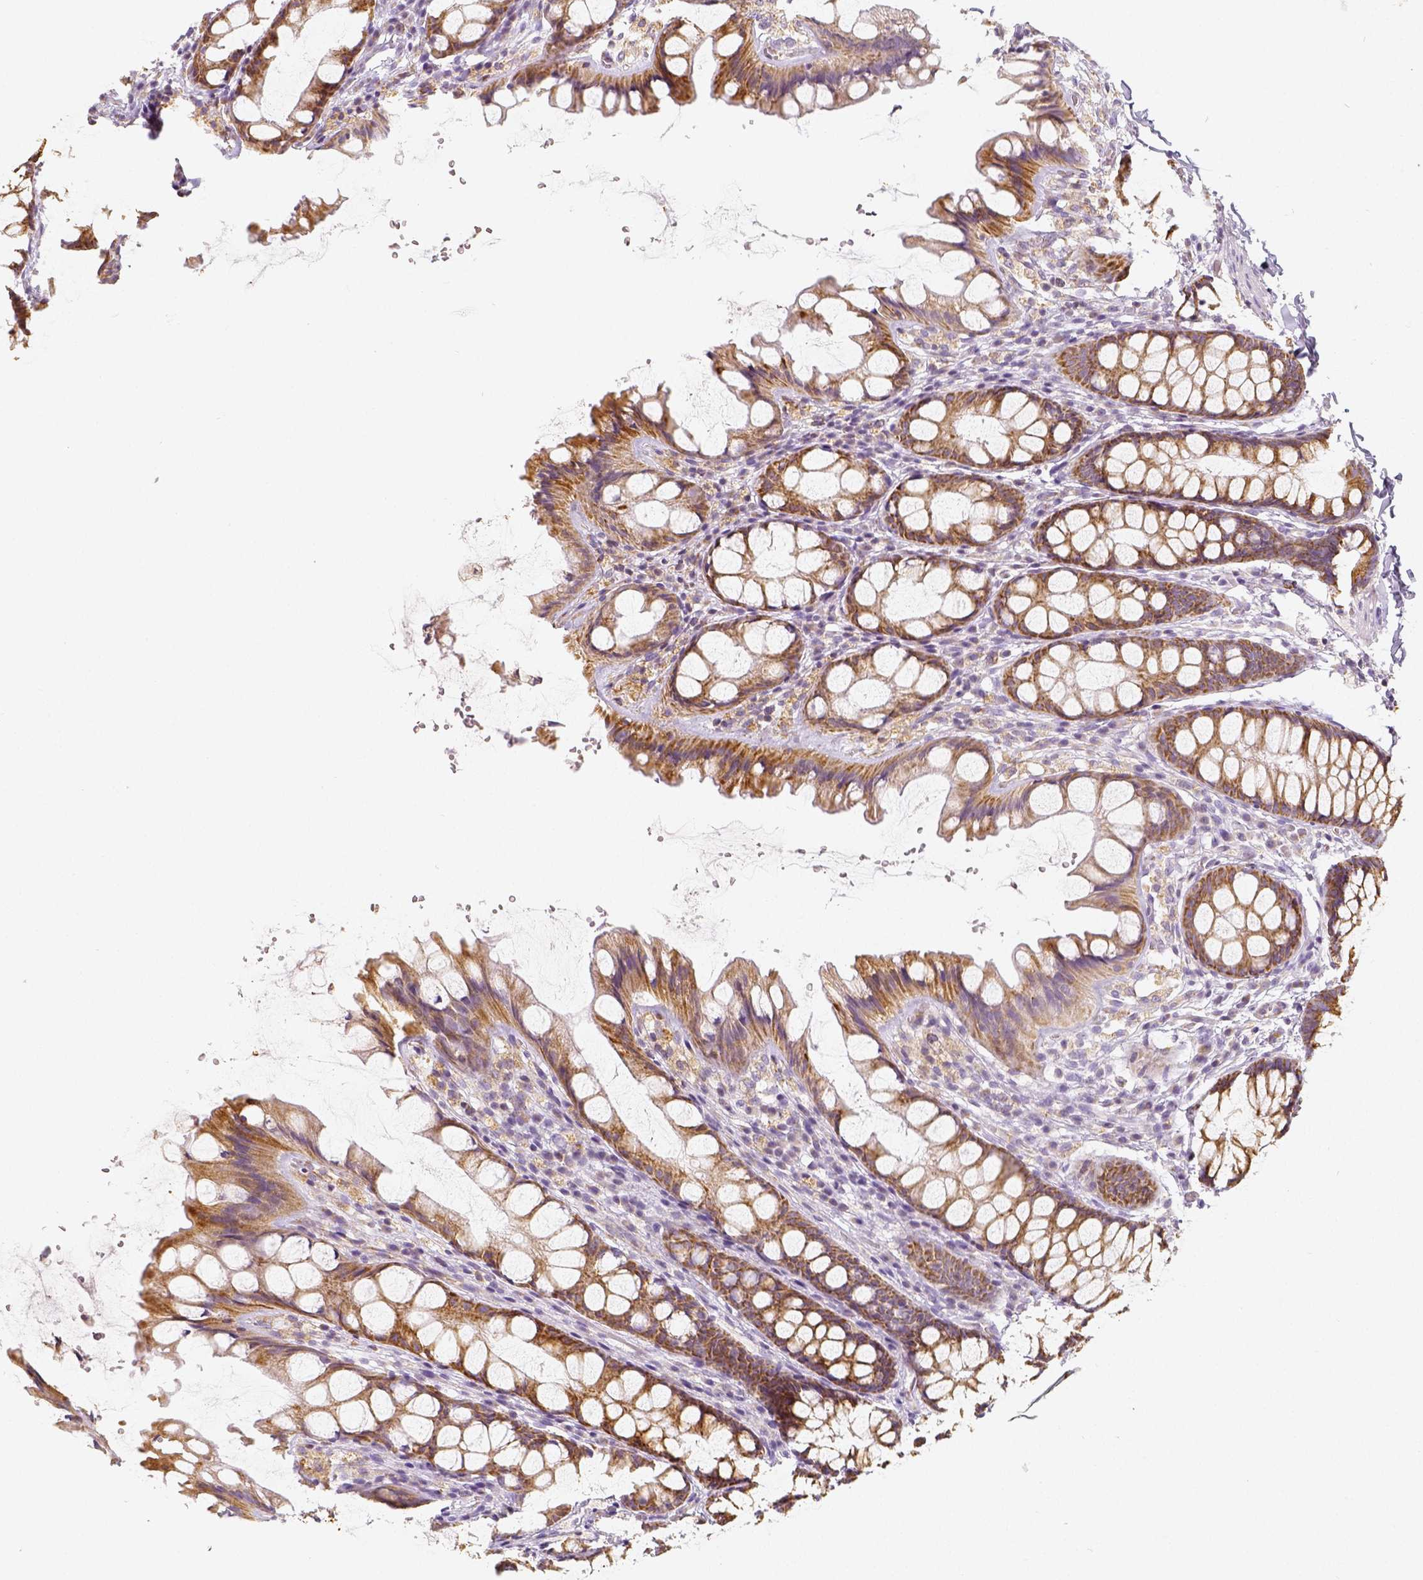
{"staining": {"intensity": "moderate", "quantity": ">75%", "location": "cytoplasmic/membranous"}, "tissue": "colon", "cell_type": "Endothelial cells", "image_type": "normal", "snomed": [{"axis": "morphology", "description": "Normal tissue, NOS"}, {"axis": "topography", "description": "Colon"}], "caption": "A brown stain shows moderate cytoplasmic/membranous staining of a protein in endothelial cells of normal colon.", "gene": "PGAM5", "patient": {"sex": "male", "age": 47}}